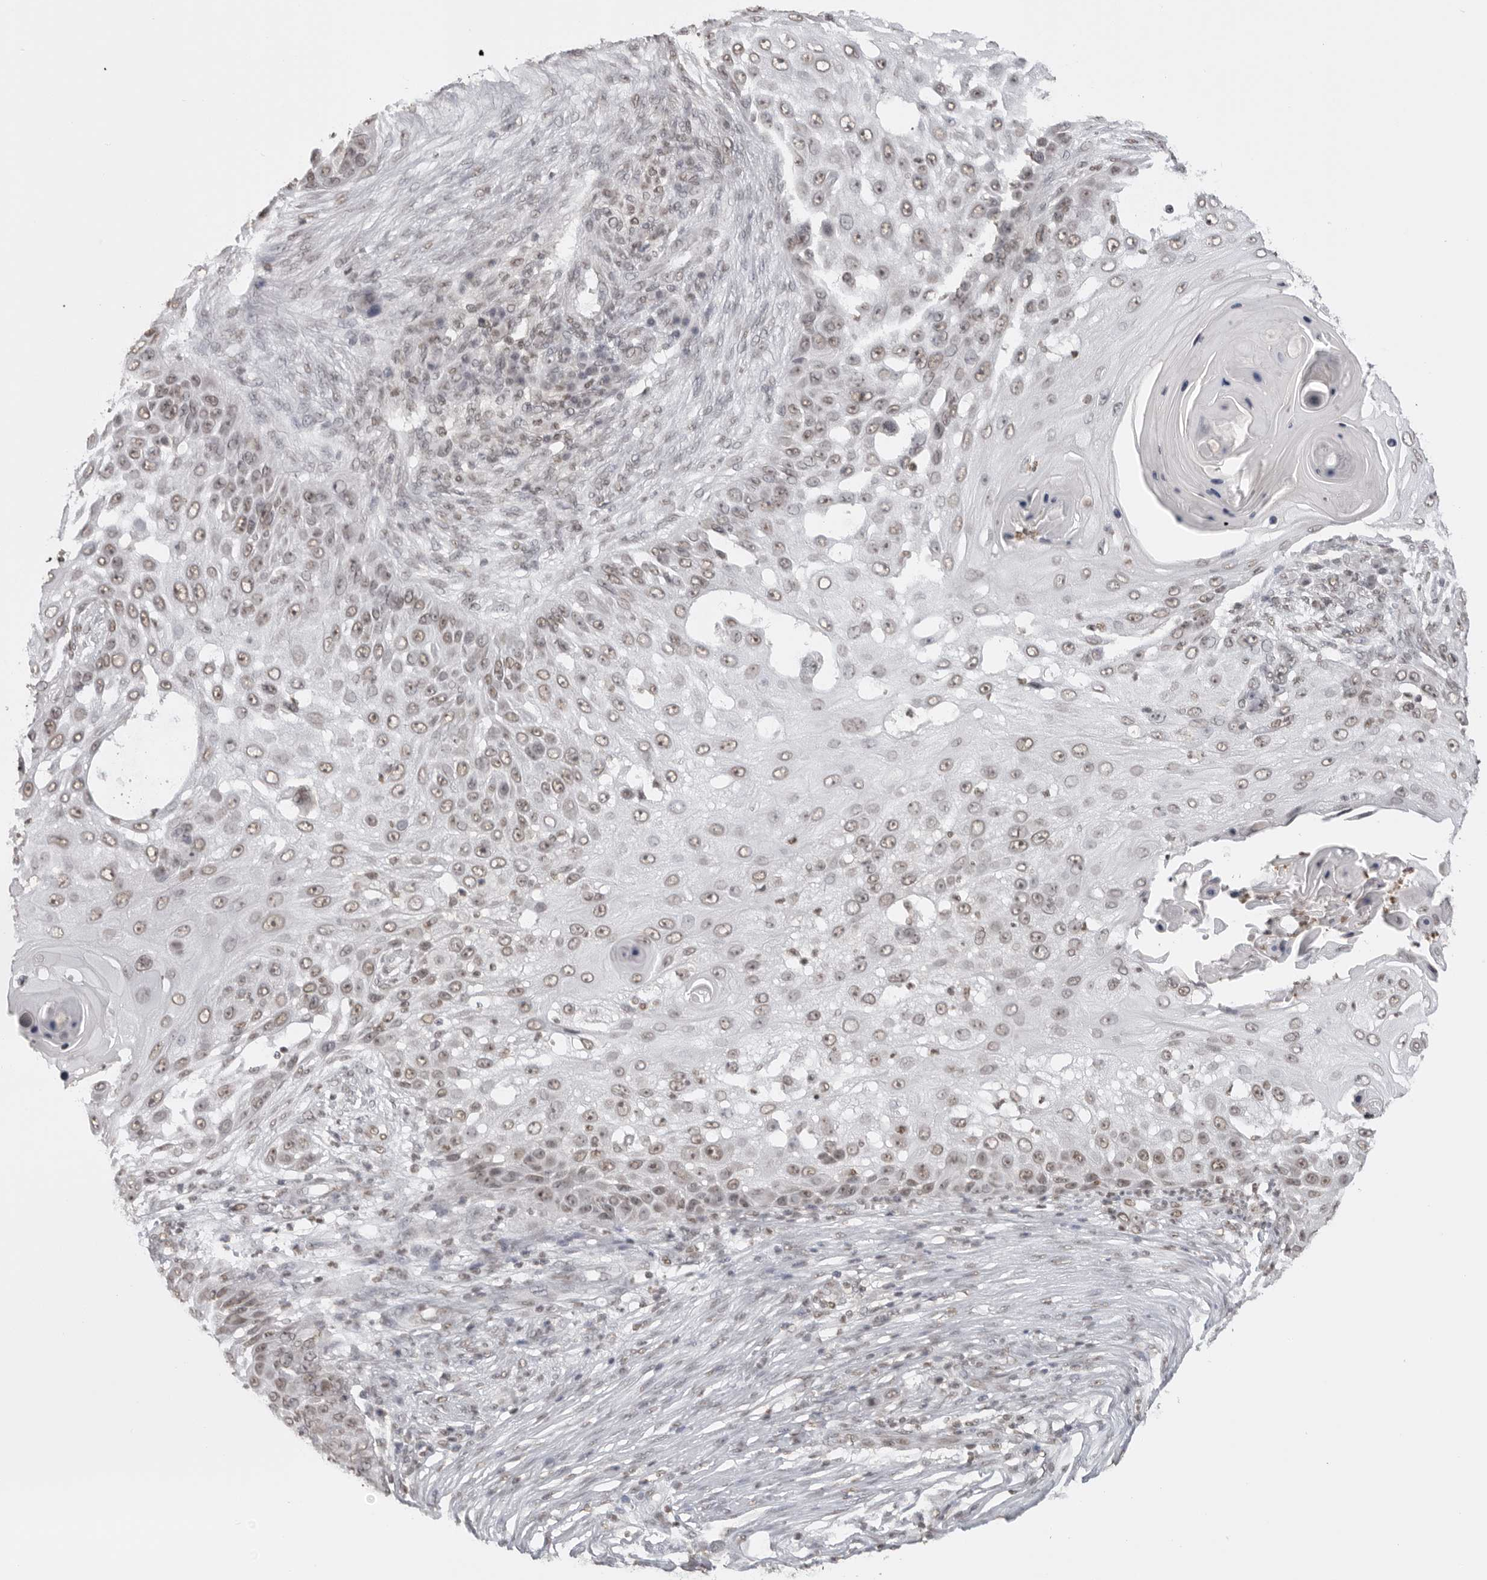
{"staining": {"intensity": "weak", "quantity": ">75%", "location": "nuclear"}, "tissue": "skin cancer", "cell_type": "Tumor cells", "image_type": "cancer", "snomed": [{"axis": "morphology", "description": "Squamous cell carcinoma, NOS"}, {"axis": "topography", "description": "Skin"}], "caption": "The micrograph displays staining of skin cancer, revealing weak nuclear protein positivity (brown color) within tumor cells.", "gene": "RPA2", "patient": {"sex": "female", "age": 44}}